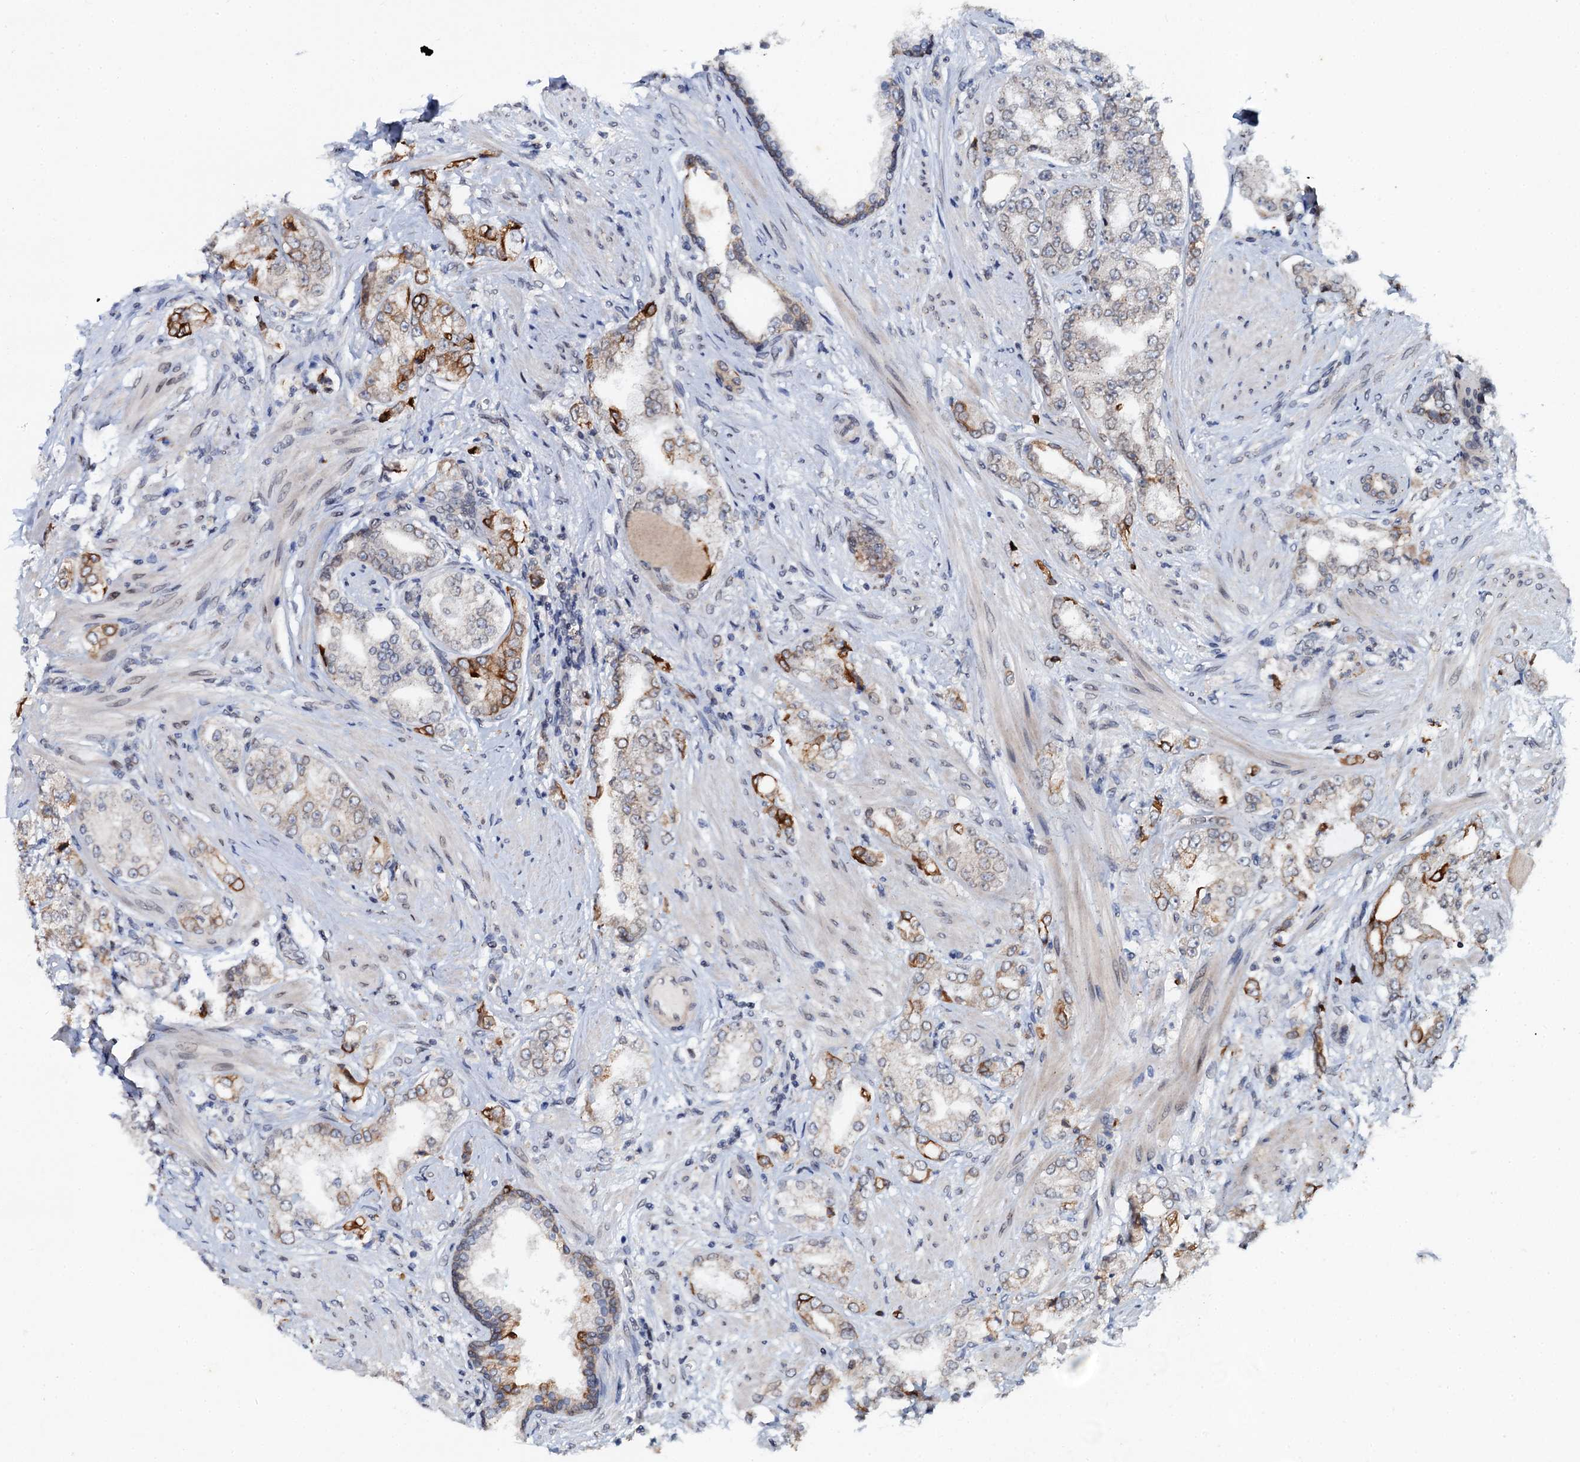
{"staining": {"intensity": "strong", "quantity": "<25%", "location": "cytoplasmic/membranous"}, "tissue": "prostate cancer", "cell_type": "Tumor cells", "image_type": "cancer", "snomed": [{"axis": "morphology", "description": "Adenocarcinoma, High grade"}, {"axis": "topography", "description": "Prostate"}], "caption": "Human prostate cancer (adenocarcinoma (high-grade)) stained with a brown dye reveals strong cytoplasmic/membranous positive expression in about <25% of tumor cells.", "gene": "SNTA1", "patient": {"sex": "male", "age": 64}}